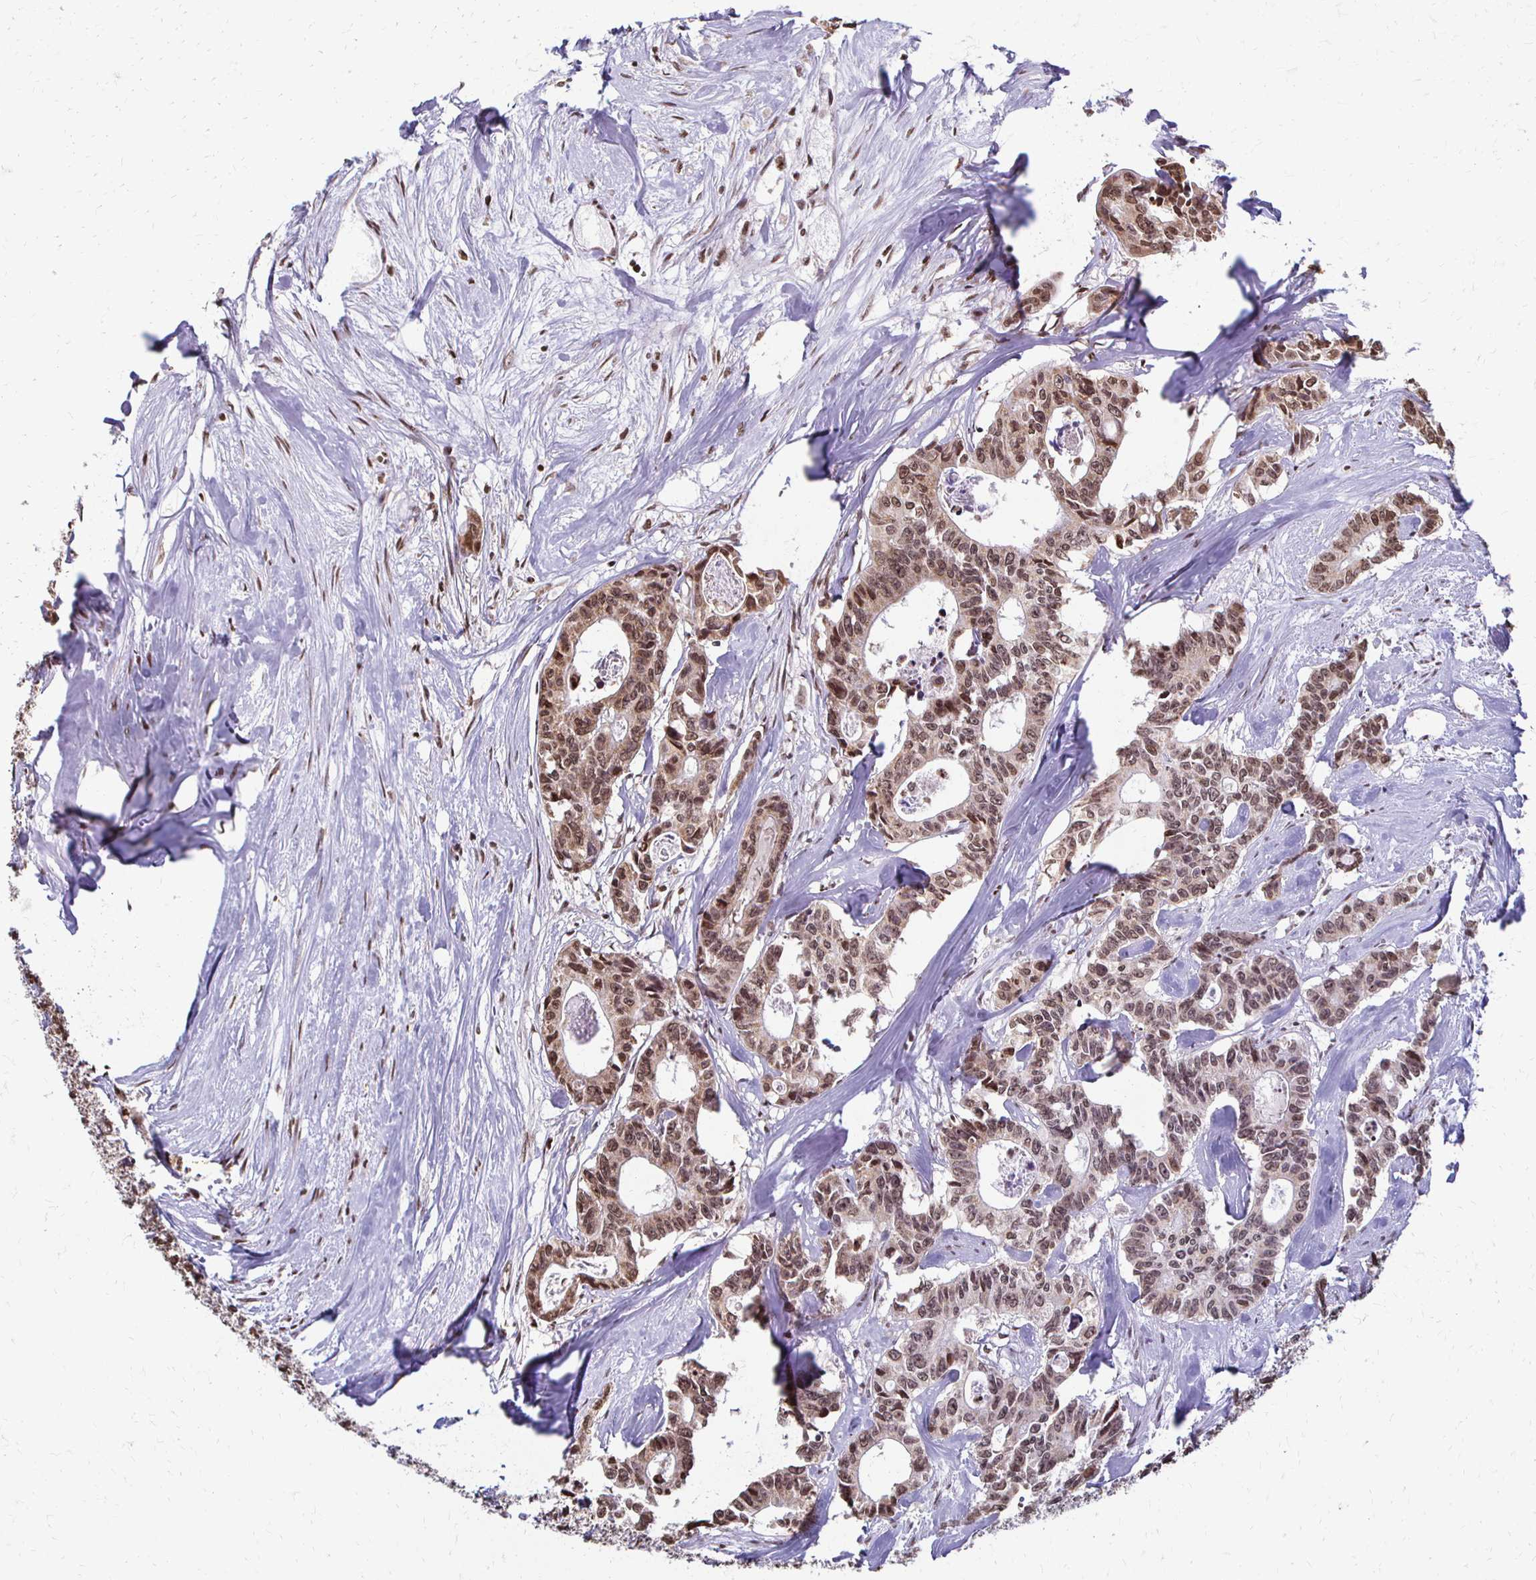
{"staining": {"intensity": "moderate", "quantity": ">75%", "location": "nuclear"}, "tissue": "colorectal cancer", "cell_type": "Tumor cells", "image_type": "cancer", "snomed": [{"axis": "morphology", "description": "Adenocarcinoma, NOS"}, {"axis": "topography", "description": "Rectum"}], "caption": "A micrograph of colorectal cancer (adenocarcinoma) stained for a protein exhibits moderate nuclear brown staining in tumor cells.", "gene": "HOXA9", "patient": {"sex": "male", "age": 57}}